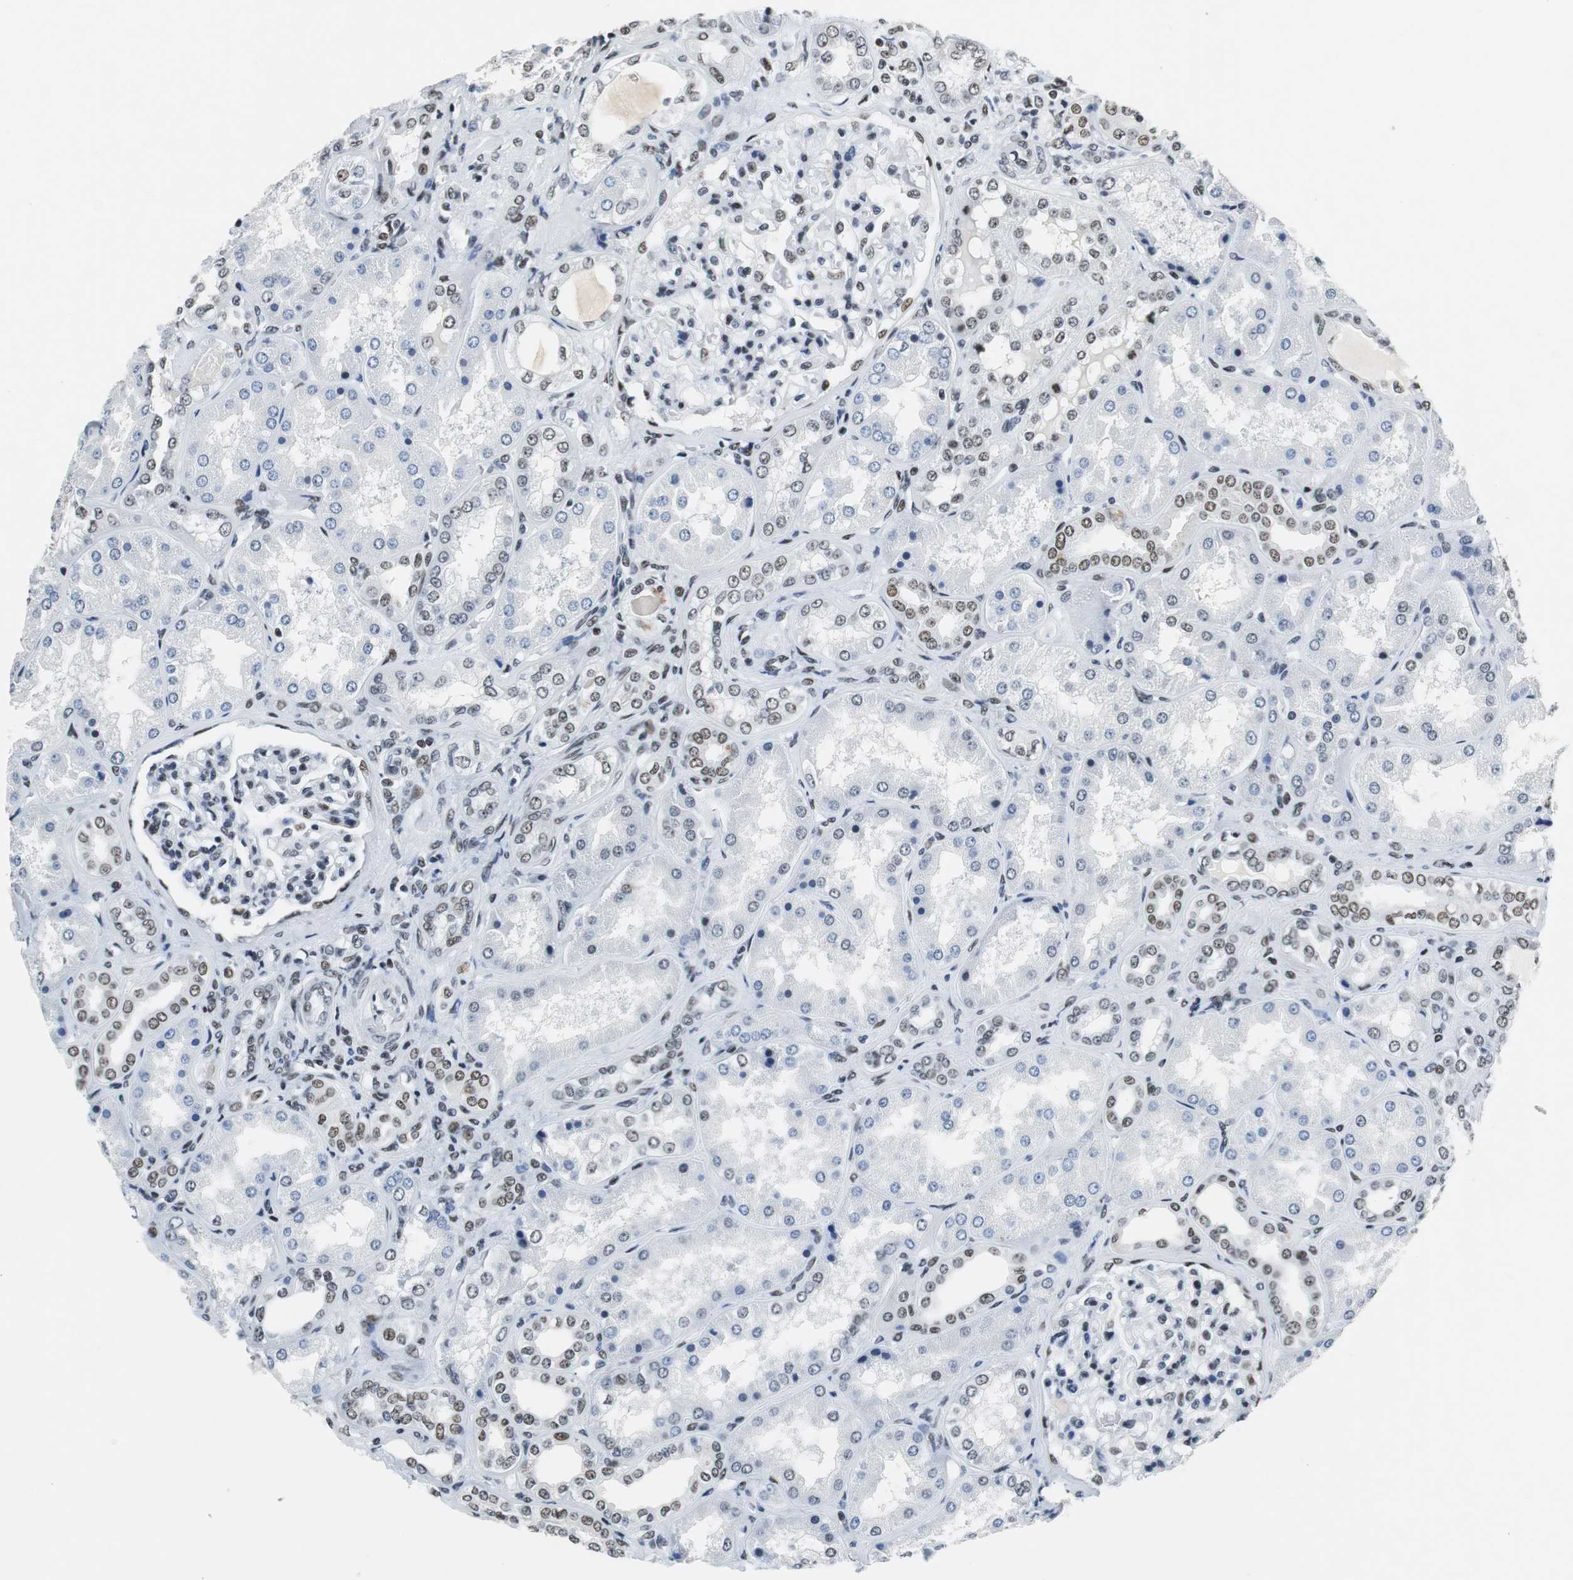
{"staining": {"intensity": "weak", "quantity": "<25%", "location": "nuclear"}, "tissue": "kidney", "cell_type": "Cells in glomeruli", "image_type": "normal", "snomed": [{"axis": "morphology", "description": "Normal tissue, NOS"}, {"axis": "topography", "description": "Kidney"}], "caption": "This is a histopathology image of IHC staining of unremarkable kidney, which shows no staining in cells in glomeruli. (DAB immunohistochemistry with hematoxylin counter stain).", "gene": "HDAC3", "patient": {"sex": "female", "age": 56}}